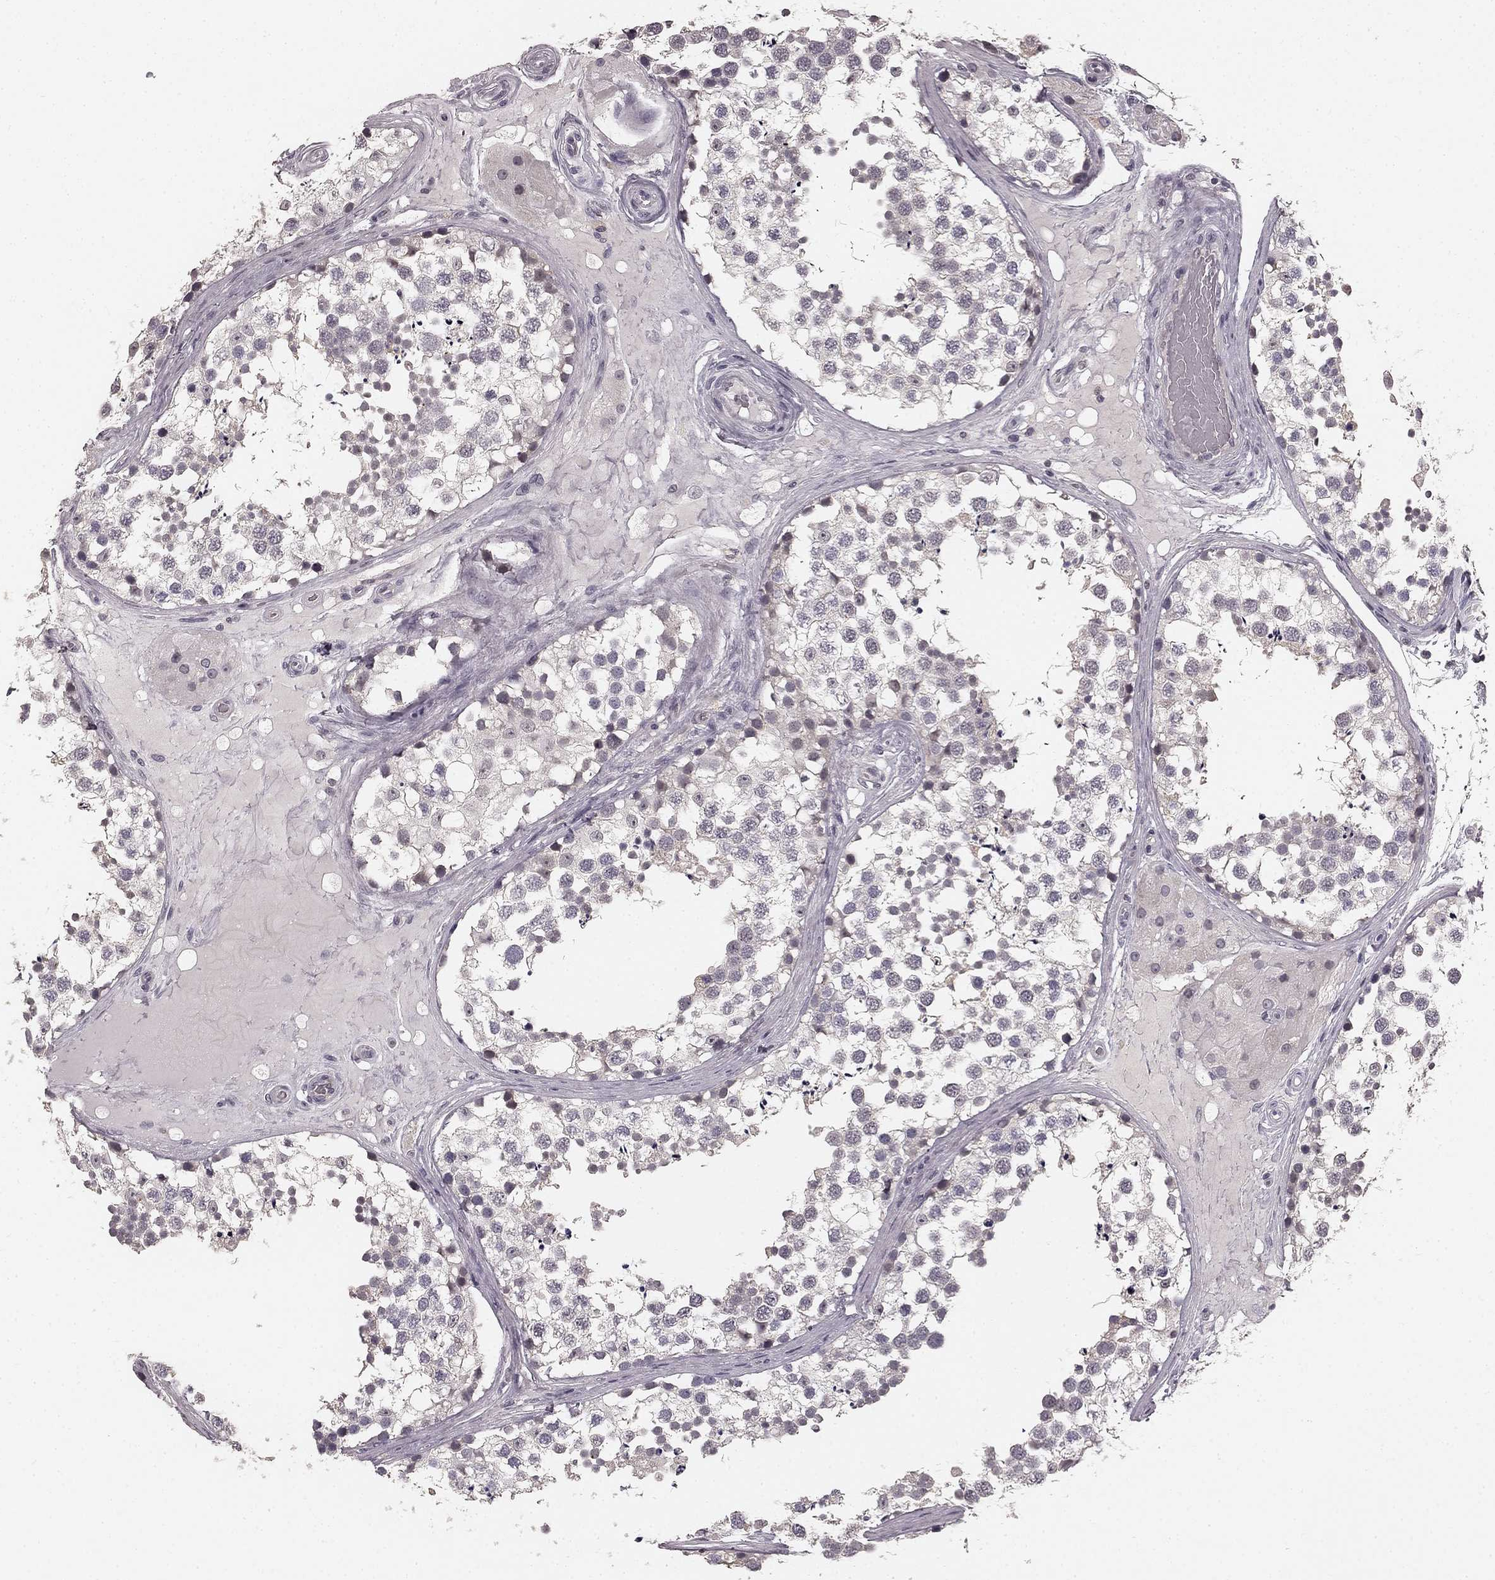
{"staining": {"intensity": "weak", "quantity": "<25%", "location": "cytoplasmic/membranous"}, "tissue": "testis", "cell_type": "Cells in seminiferous ducts", "image_type": "normal", "snomed": [{"axis": "morphology", "description": "Normal tissue, NOS"}, {"axis": "morphology", "description": "Seminoma, NOS"}, {"axis": "topography", "description": "Testis"}], "caption": "An image of human testis is negative for staining in cells in seminiferous ducts. Nuclei are stained in blue.", "gene": "HCN4", "patient": {"sex": "male", "age": 65}}